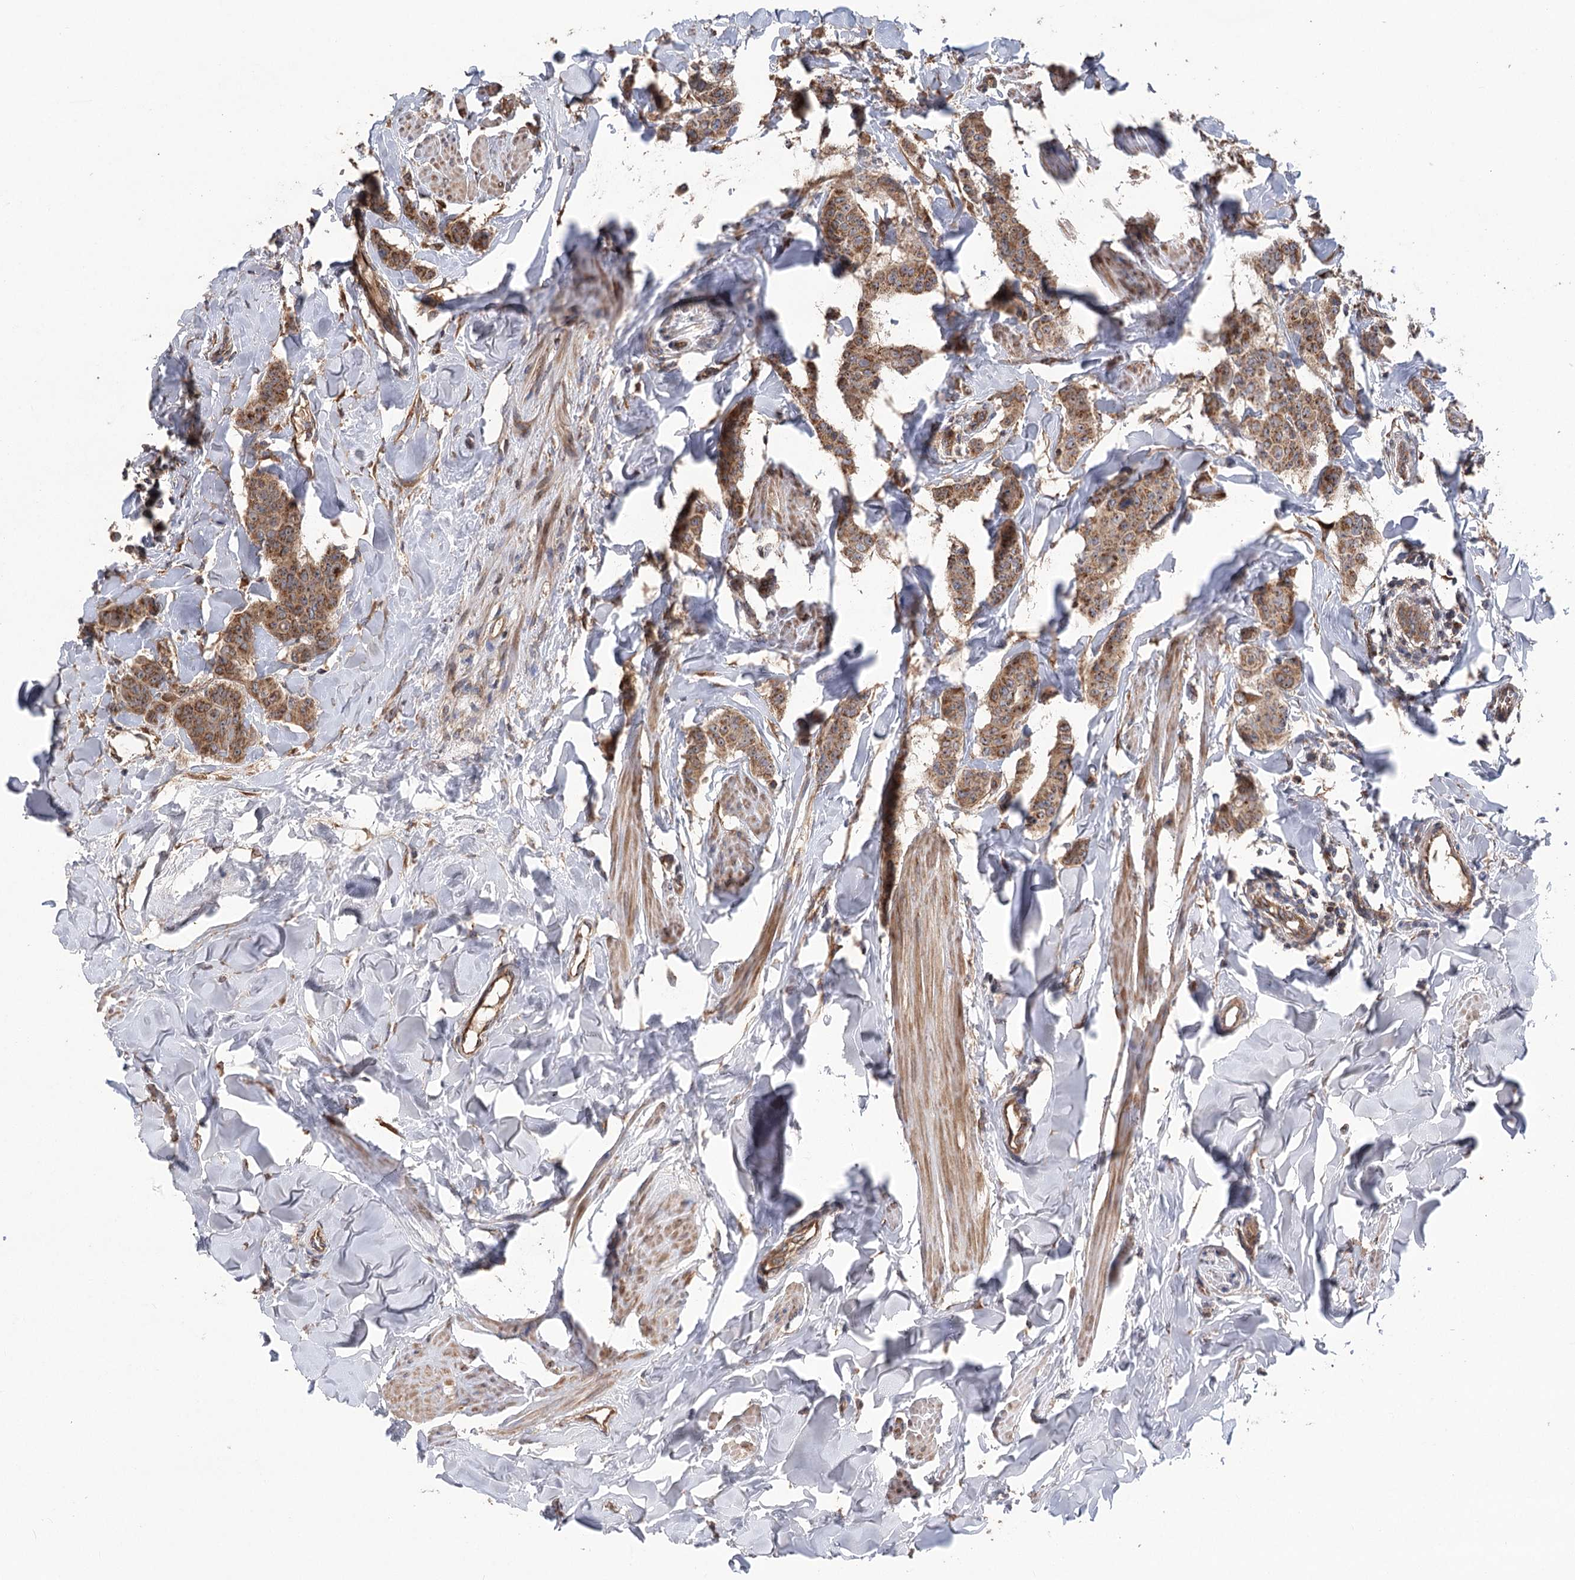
{"staining": {"intensity": "moderate", "quantity": ">75%", "location": "cytoplasmic/membranous"}, "tissue": "breast cancer", "cell_type": "Tumor cells", "image_type": "cancer", "snomed": [{"axis": "morphology", "description": "Duct carcinoma"}, {"axis": "topography", "description": "Breast"}], "caption": "An image showing moderate cytoplasmic/membranous staining in about >75% of tumor cells in breast cancer (invasive ductal carcinoma), as visualized by brown immunohistochemical staining.", "gene": "RWDD4", "patient": {"sex": "female", "age": 40}}